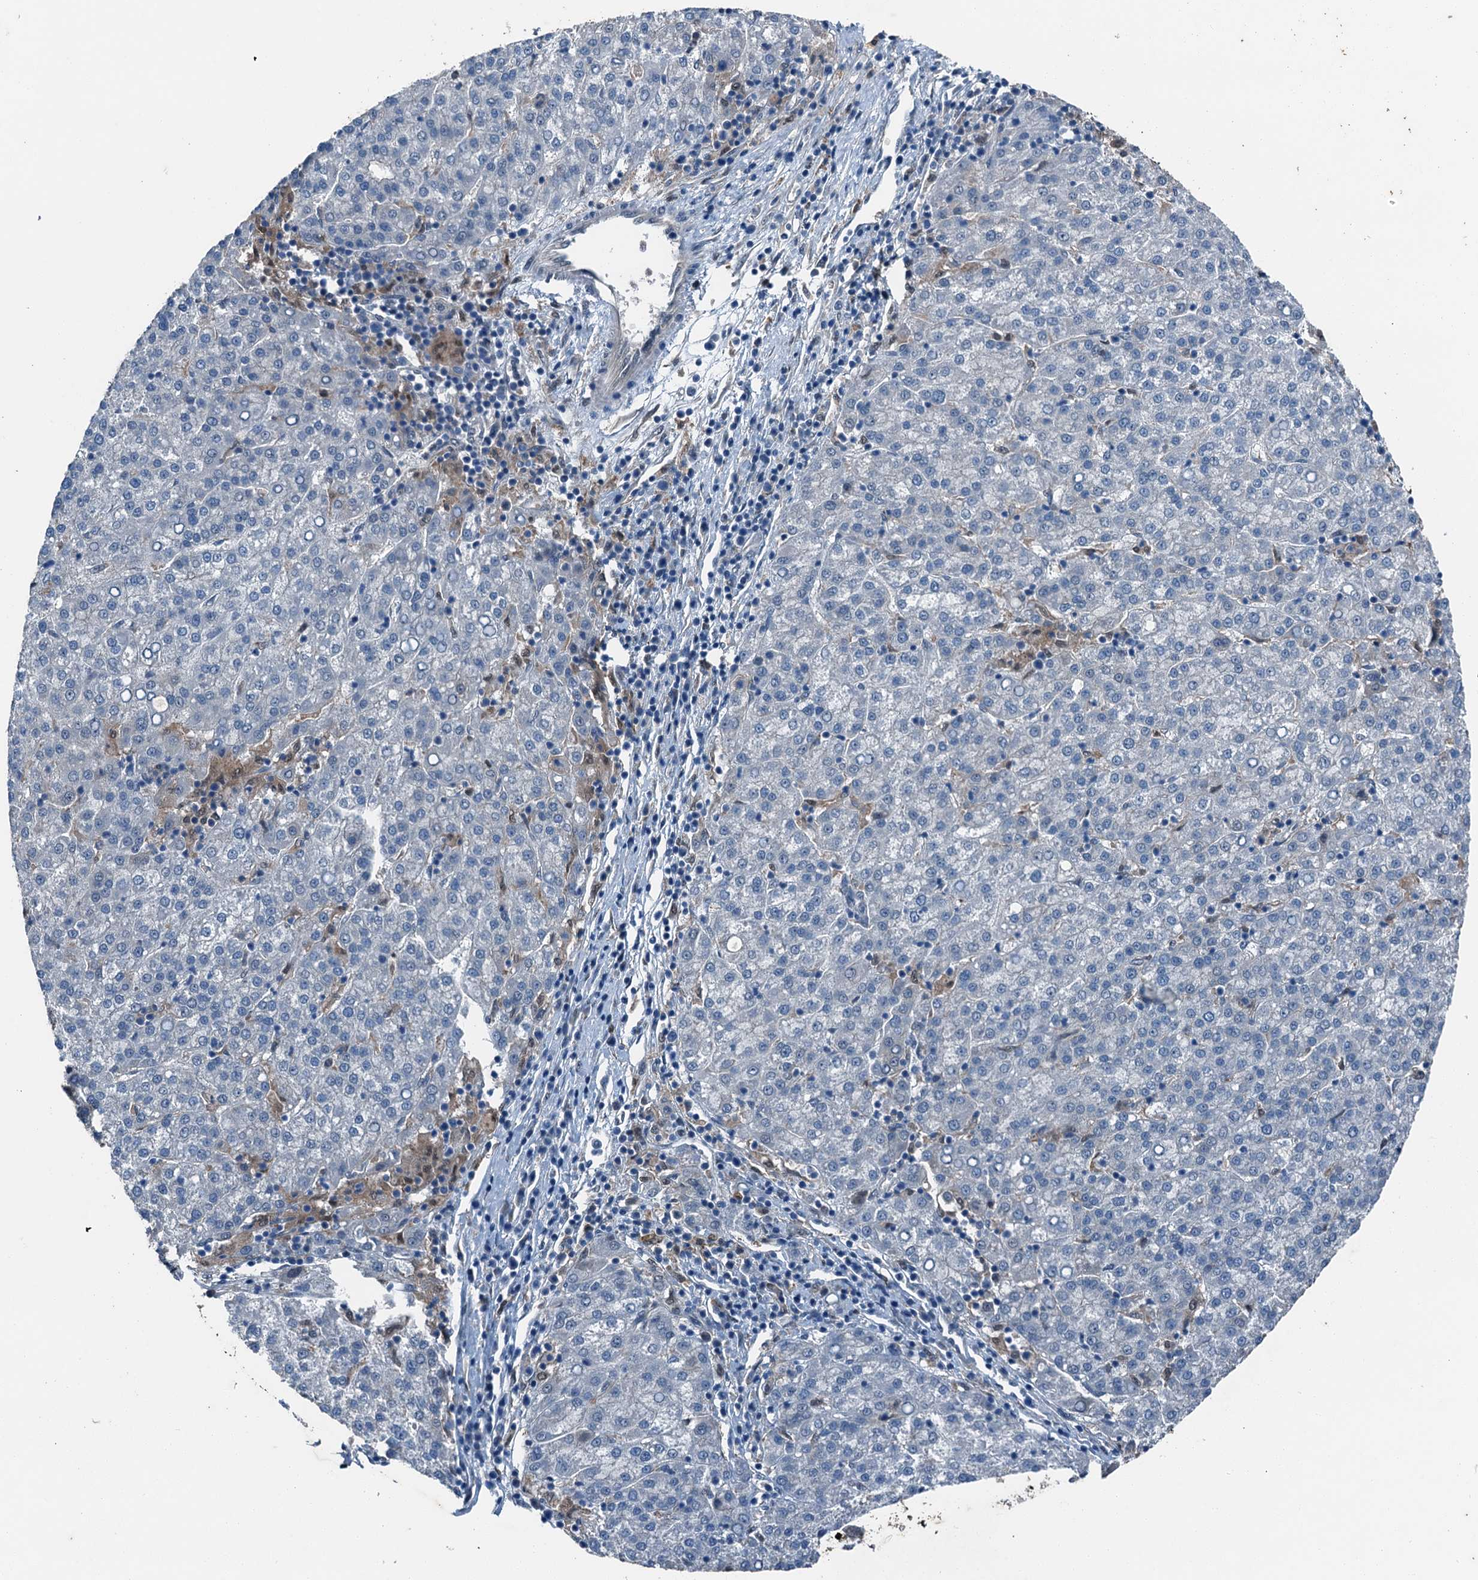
{"staining": {"intensity": "negative", "quantity": "none", "location": "none"}, "tissue": "liver cancer", "cell_type": "Tumor cells", "image_type": "cancer", "snomed": [{"axis": "morphology", "description": "Carcinoma, Hepatocellular, NOS"}, {"axis": "topography", "description": "Liver"}], "caption": "High magnification brightfield microscopy of hepatocellular carcinoma (liver) stained with DAB (brown) and counterstained with hematoxylin (blue): tumor cells show no significant positivity.", "gene": "RNH1", "patient": {"sex": "female", "age": 58}}